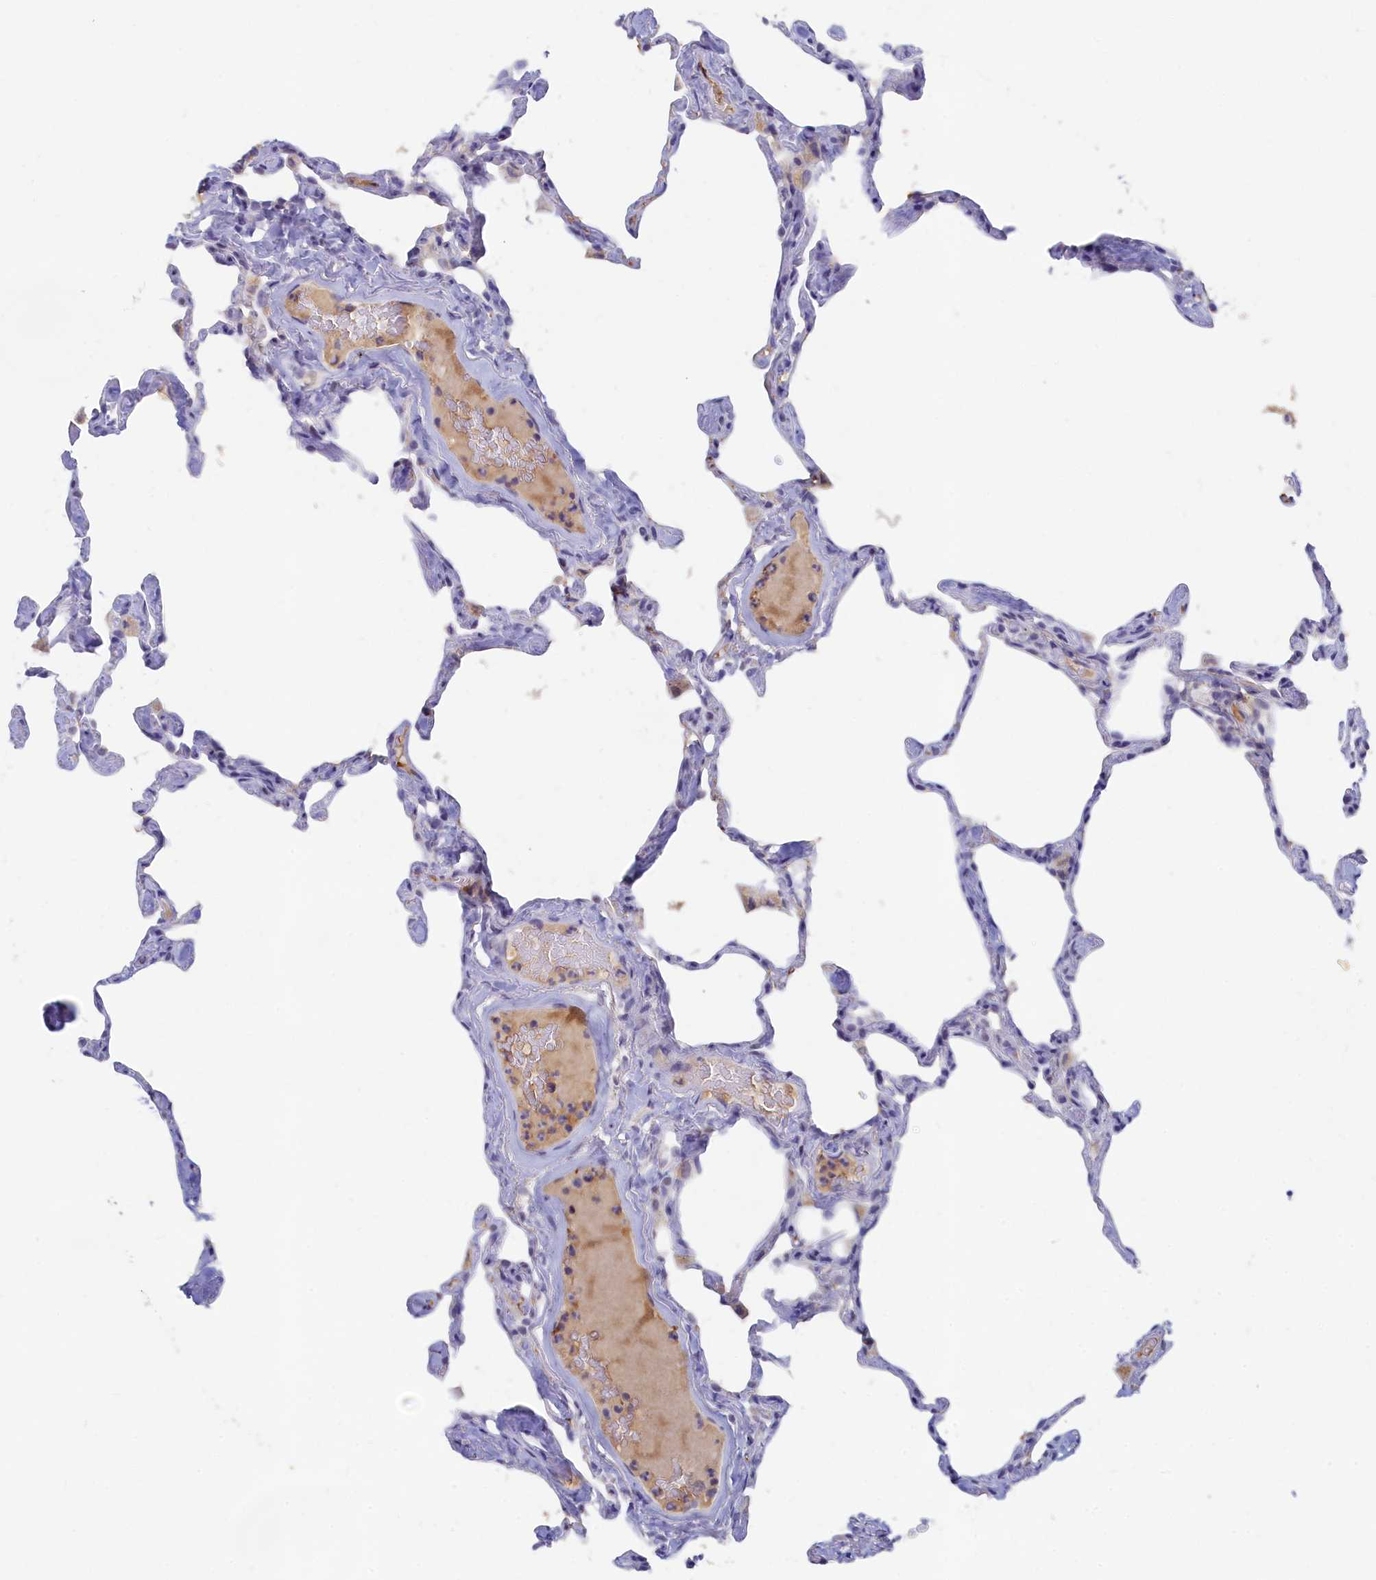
{"staining": {"intensity": "weak", "quantity": "<25%", "location": "cytoplasmic/membranous"}, "tissue": "lung", "cell_type": "Alveolar cells", "image_type": "normal", "snomed": [{"axis": "morphology", "description": "Normal tissue, NOS"}, {"axis": "topography", "description": "Lung"}], "caption": "Immunohistochemistry (IHC) of benign human lung displays no positivity in alveolar cells.", "gene": "LRIF1", "patient": {"sex": "male", "age": 65}}